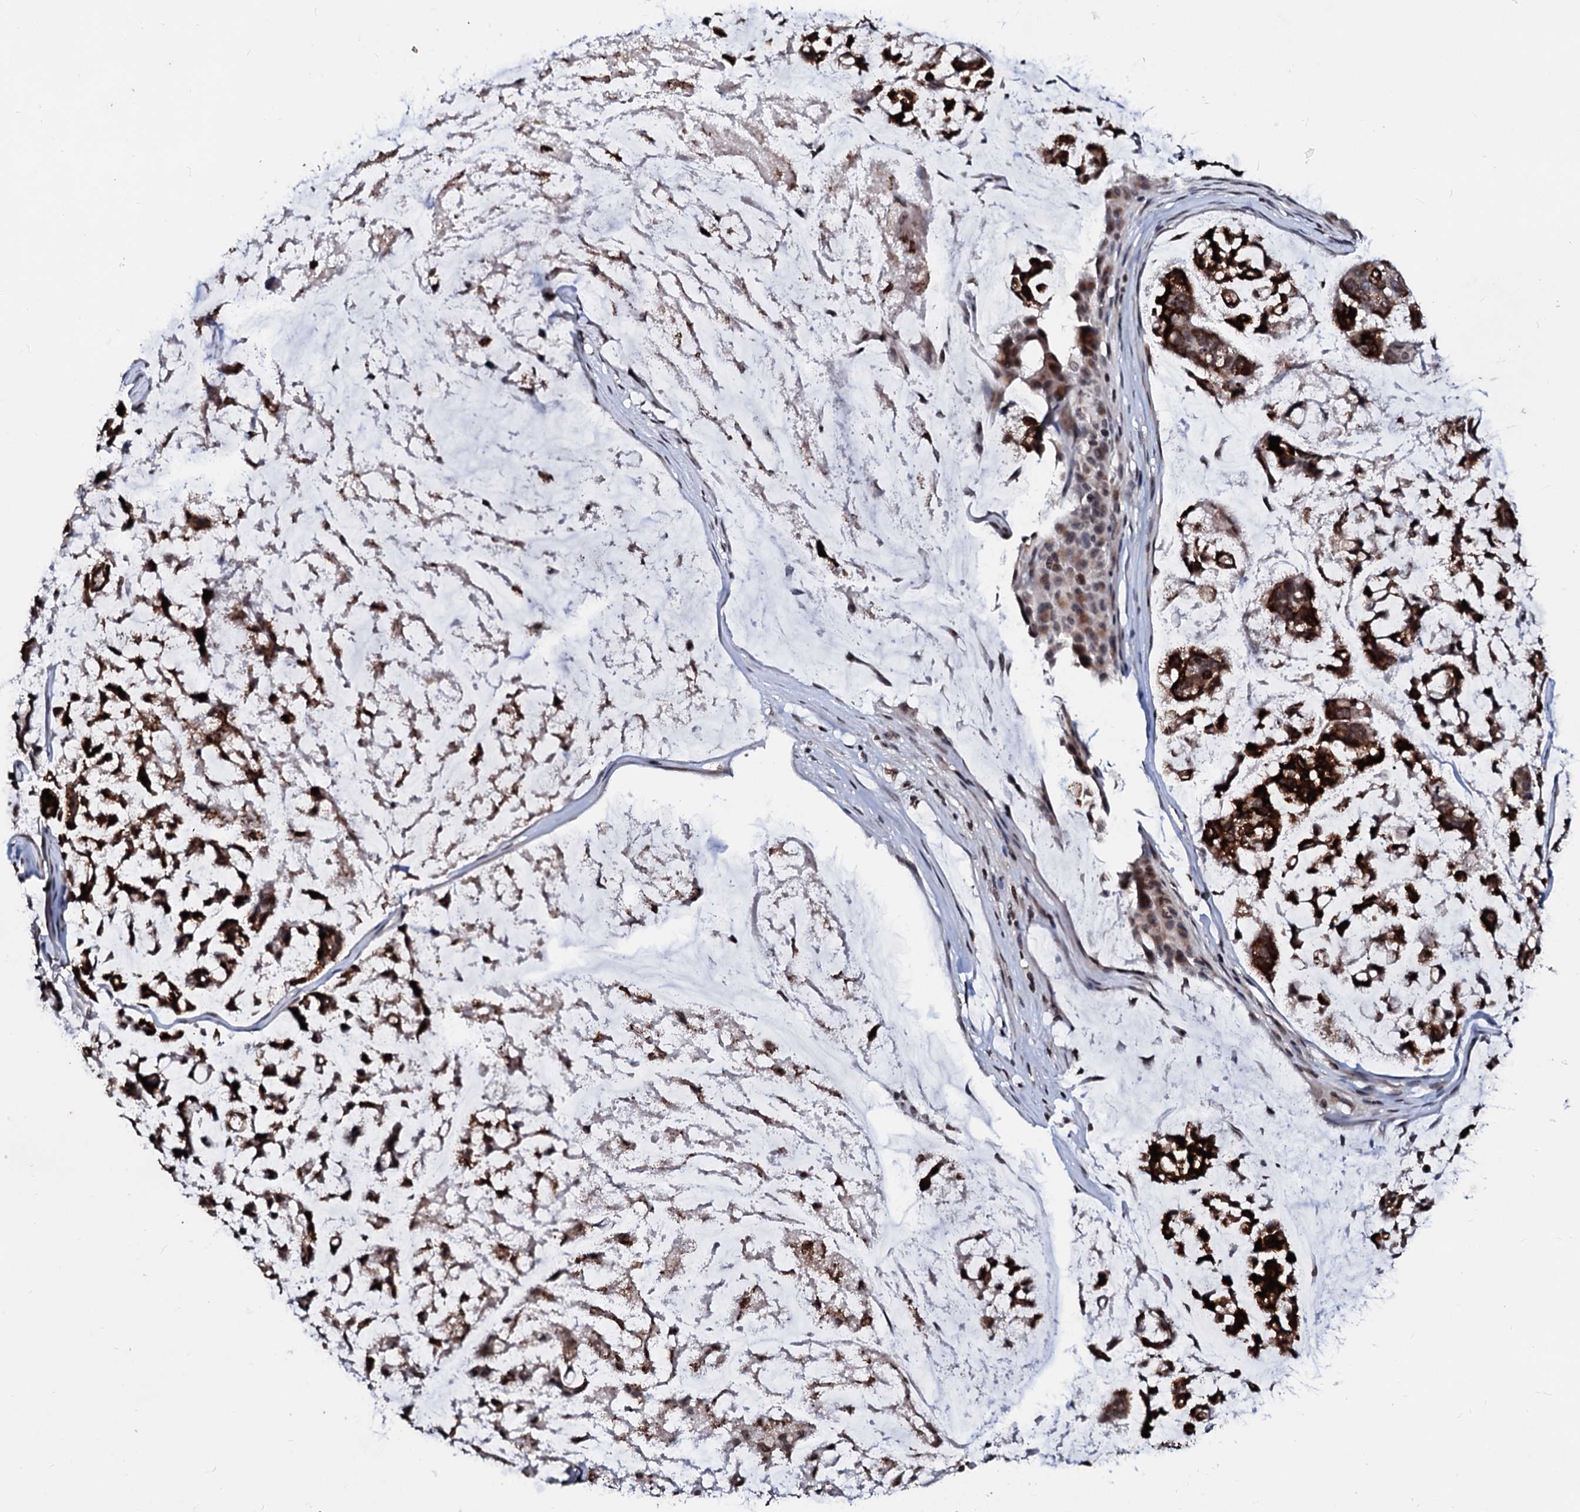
{"staining": {"intensity": "strong", "quantity": ">75%", "location": "cytoplasmic/membranous"}, "tissue": "stomach cancer", "cell_type": "Tumor cells", "image_type": "cancer", "snomed": [{"axis": "morphology", "description": "Adenocarcinoma, NOS"}, {"axis": "topography", "description": "Stomach, lower"}], "caption": "IHC histopathology image of adenocarcinoma (stomach) stained for a protein (brown), which displays high levels of strong cytoplasmic/membranous staining in approximately >75% of tumor cells.", "gene": "LSM11", "patient": {"sex": "male", "age": 67}}